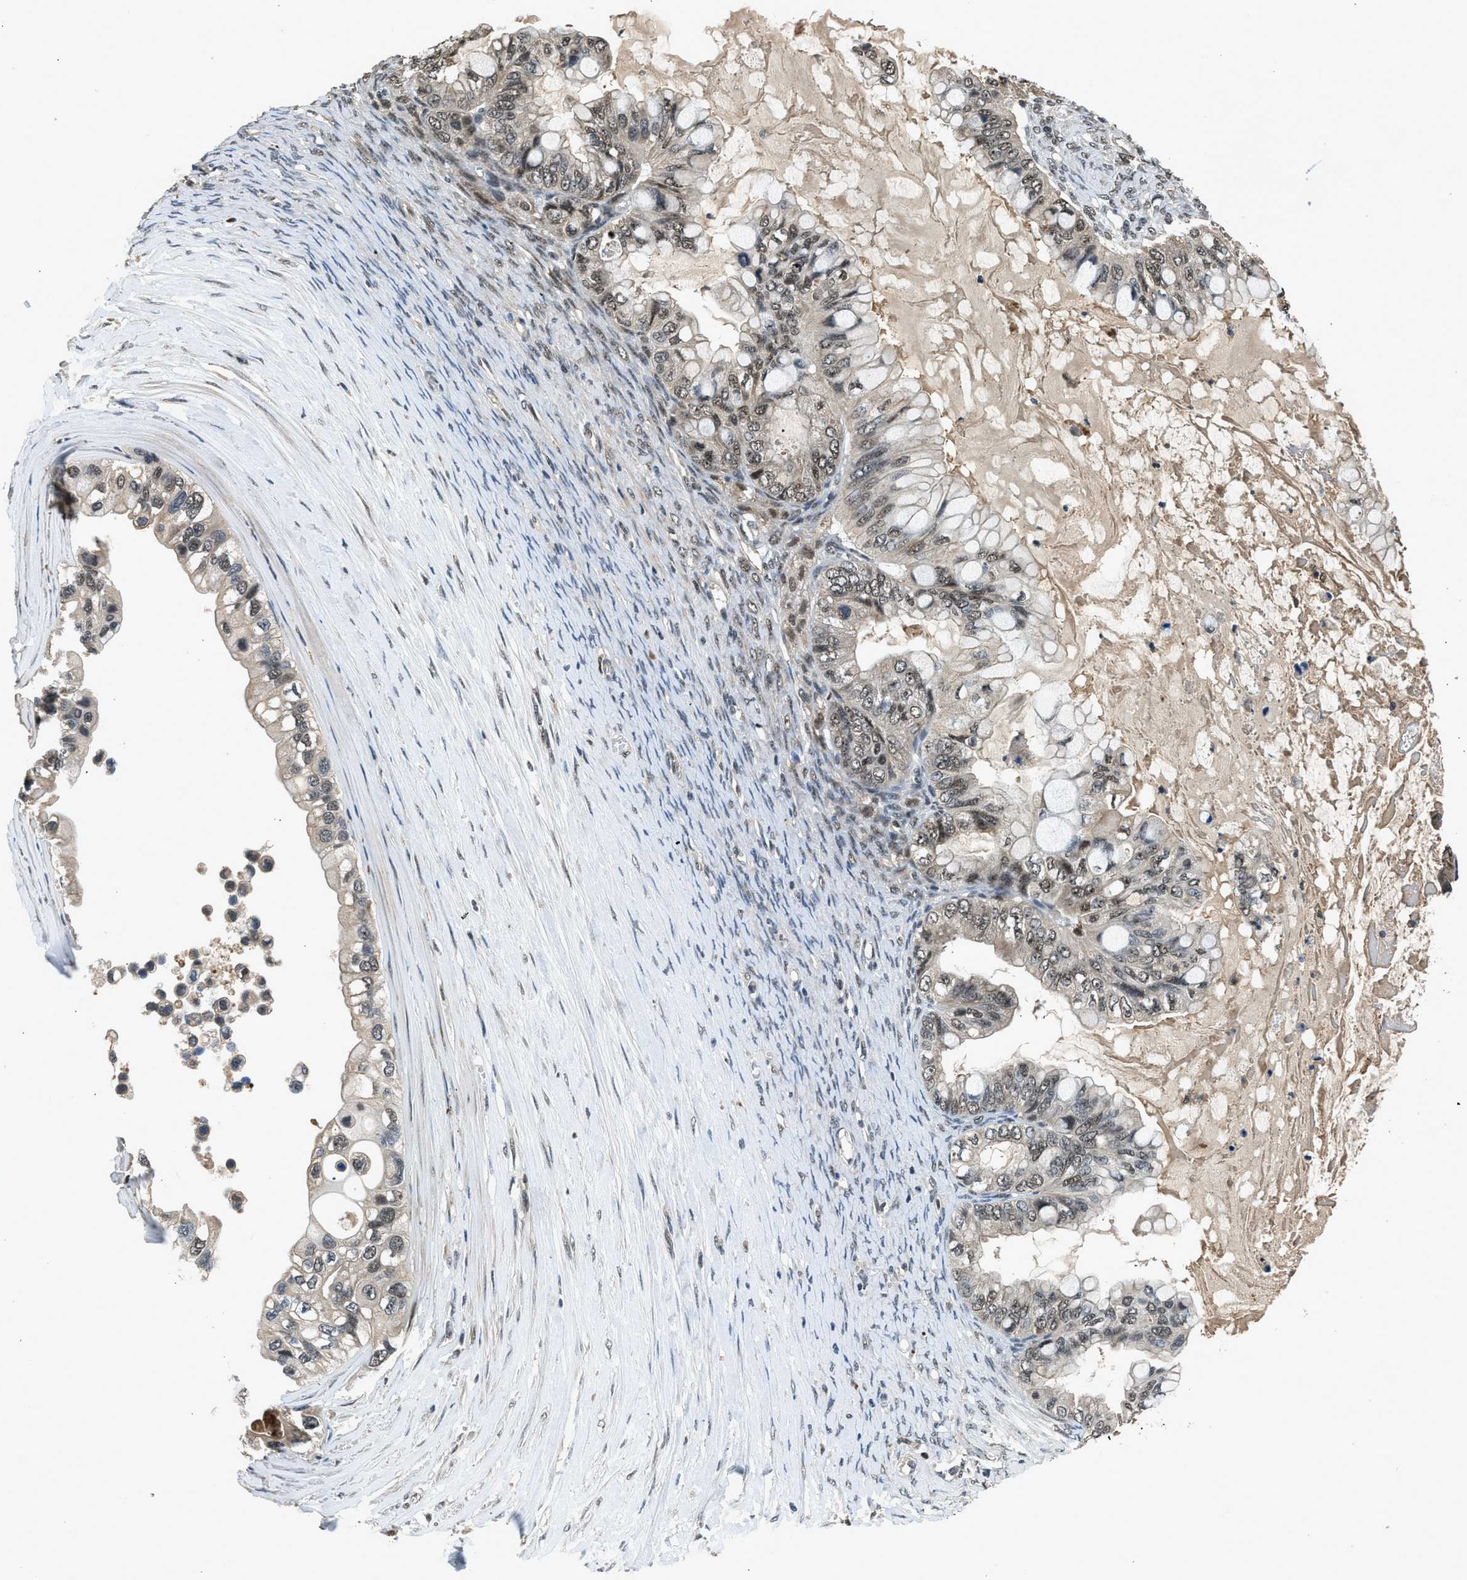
{"staining": {"intensity": "weak", "quantity": ">75%", "location": "nuclear"}, "tissue": "ovarian cancer", "cell_type": "Tumor cells", "image_type": "cancer", "snomed": [{"axis": "morphology", "description": "Cystadenocarcinoma, mucinous, NOS"}, {"axis": "topography", "description": "Ovary"}], "caption": "Tumor cells show low levels of weak nuclear expression in about >75% of cells in mucinous cystadenocarcinoma (ovarian).", "gene": "SLC15A4", "patient": {"sex": "female", "age": 80}}